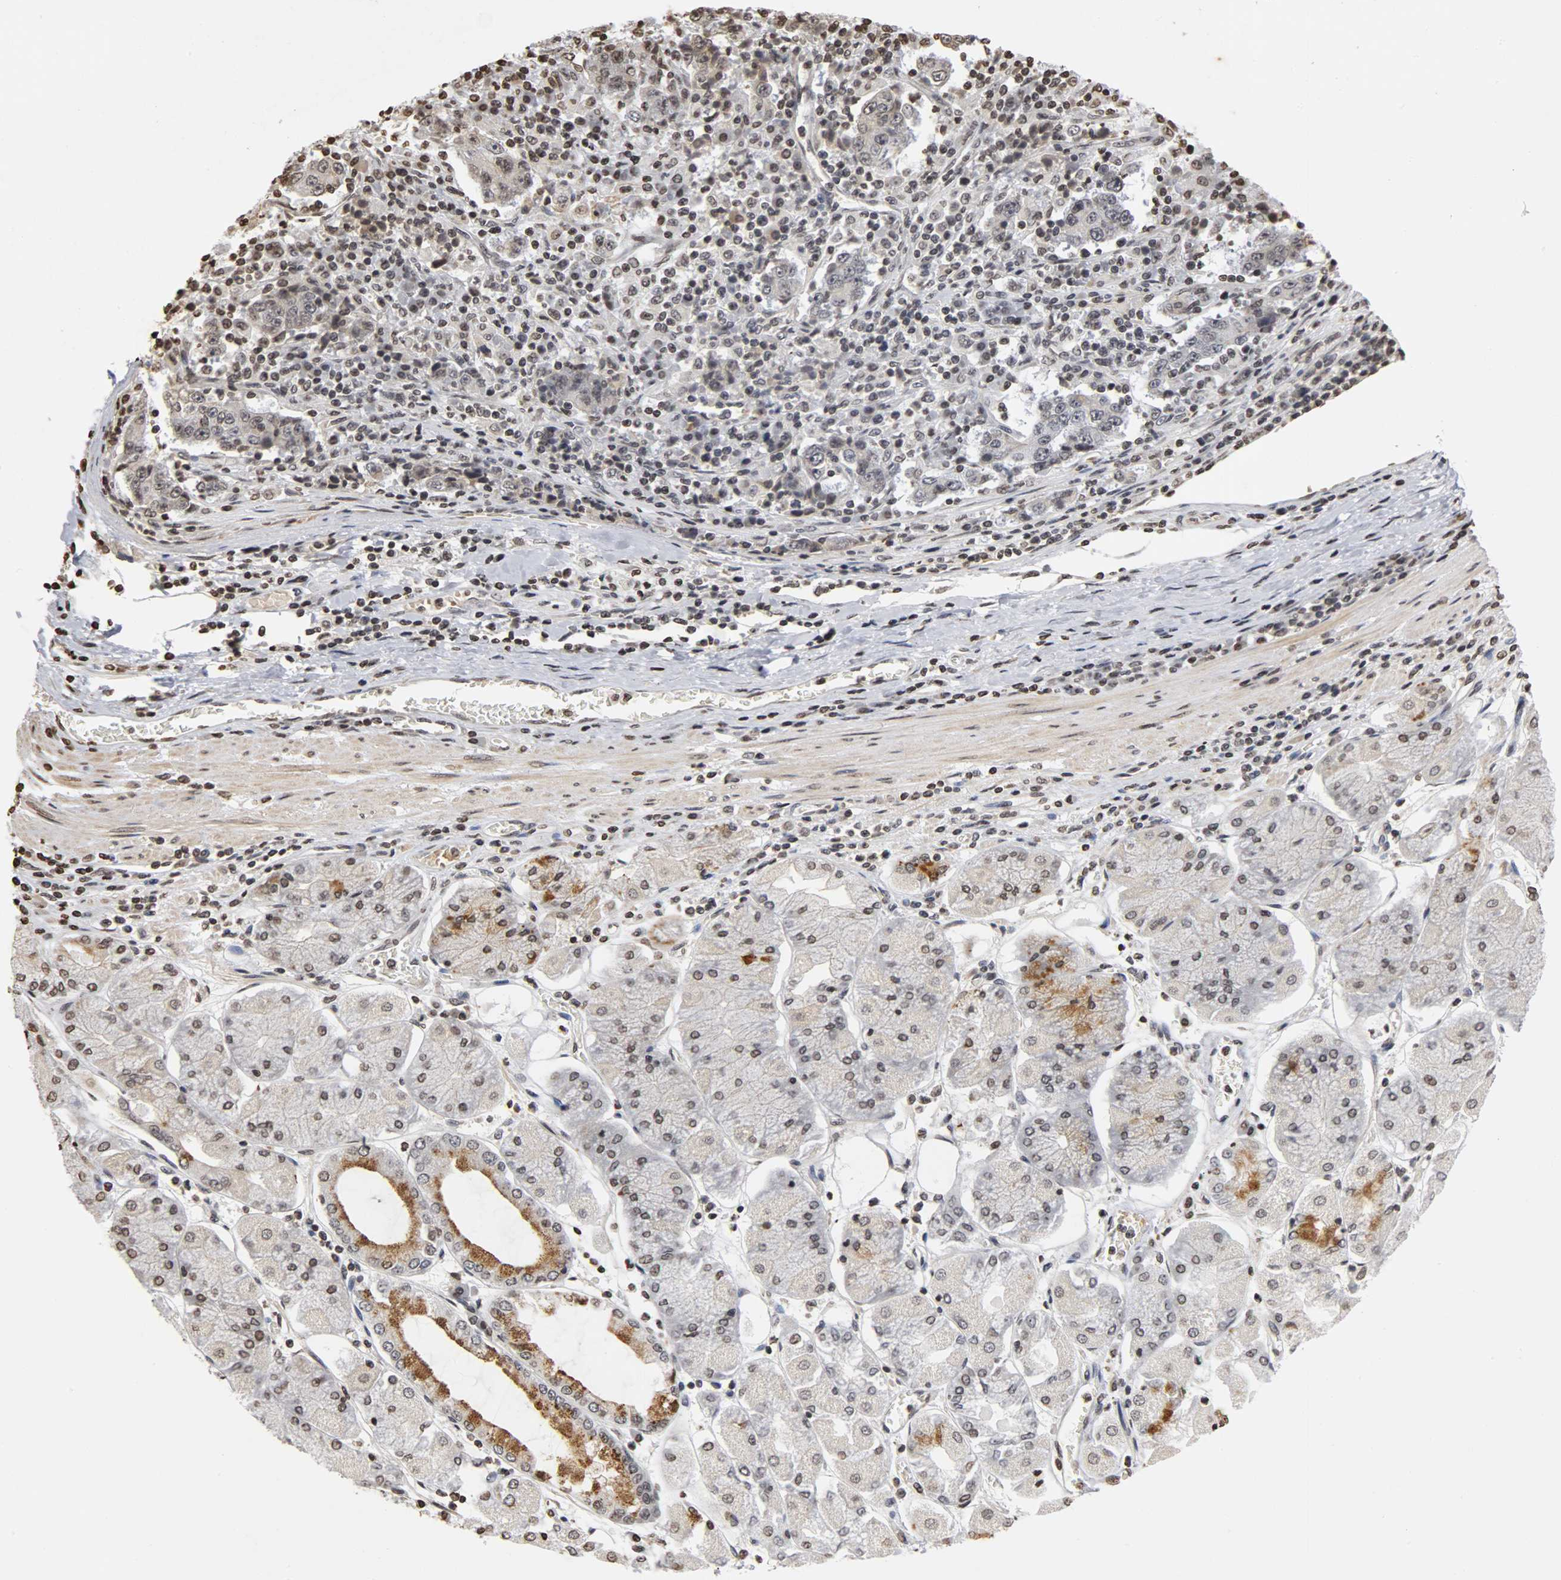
{"staining": {"intensity": "weak", "quantity": "<25%", "location": "nuclear"}, "tissue": "stomach cancer", "cell_type": "Tumor cells", "image_type": "cancer", "snomed": [{"axis": "morphology", "description": "Normal tissue, NOS"}, {"axis": "morphology", "description": "Adenocarcinoma, NOS"}, {"axis": "topography", "description": "Stomach, upper"}, {"axis": "topography", "description": "Stomach"}], "caption": "This histopathology image is of stomach adenocarcinoma stained with IHC to label a protein in brown with the nuclei are counter-stained blue. There is no positivity in tumor cells.", "gene": "ERCC2", "patient": {"sex": "male", "age": 59}}